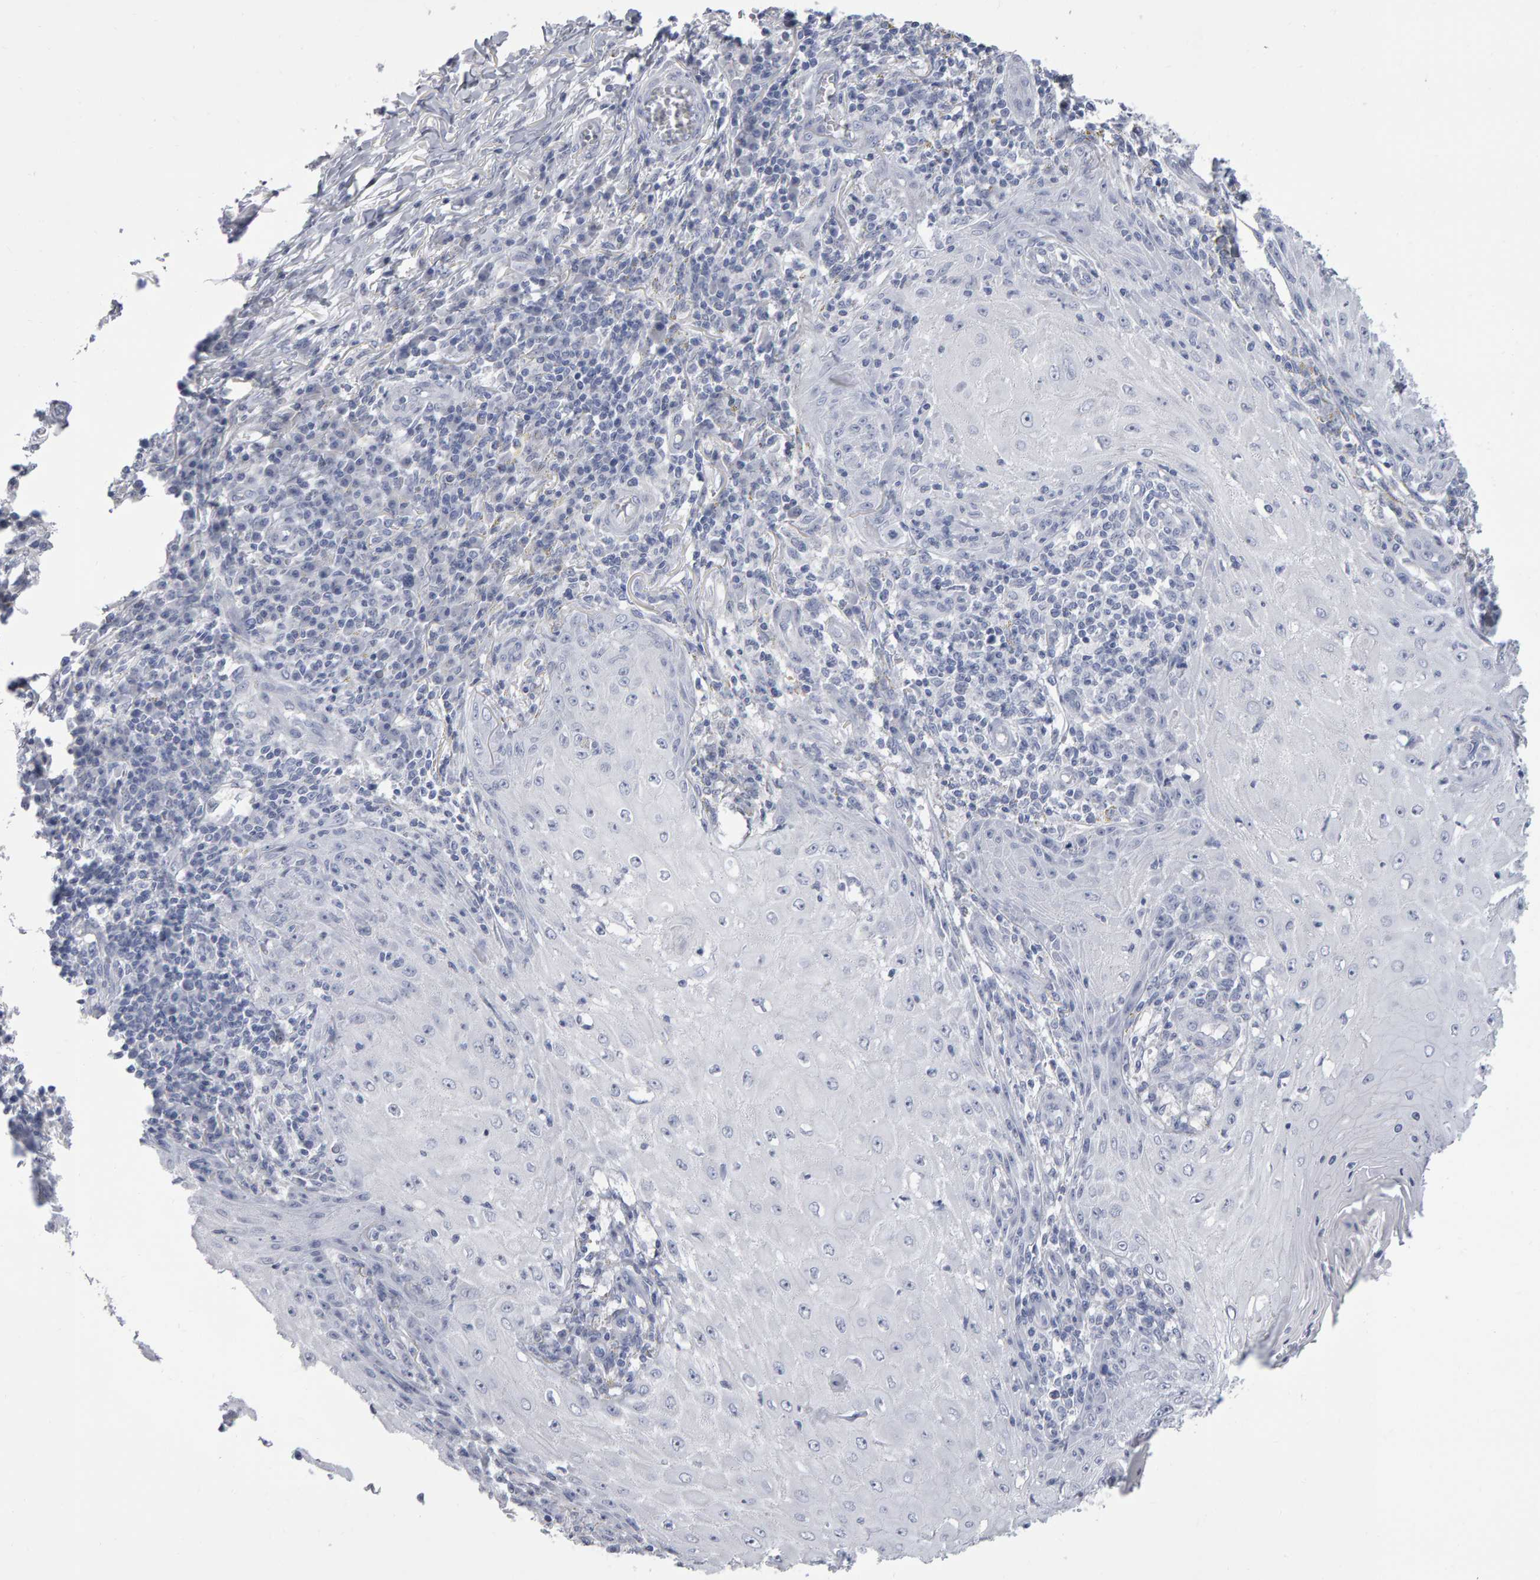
{"staining": {"intensity": "negative", "quantity": "none", "location": "none"}, "tissue": "skin cancer", "cell_type": "Tumor cells", "image_type": "cancer", "snomed": [{"axis": "morphology", "description": "Squamous cell carcinoma, NOS"}, {"axis": "topography", "description": "Skin"}], "caption": "Immunohistochemistry of human skin cancer reveals no staining in tumor cells.", "gene": "NCDN", "patient": {"sex": "female", "age": 73}}